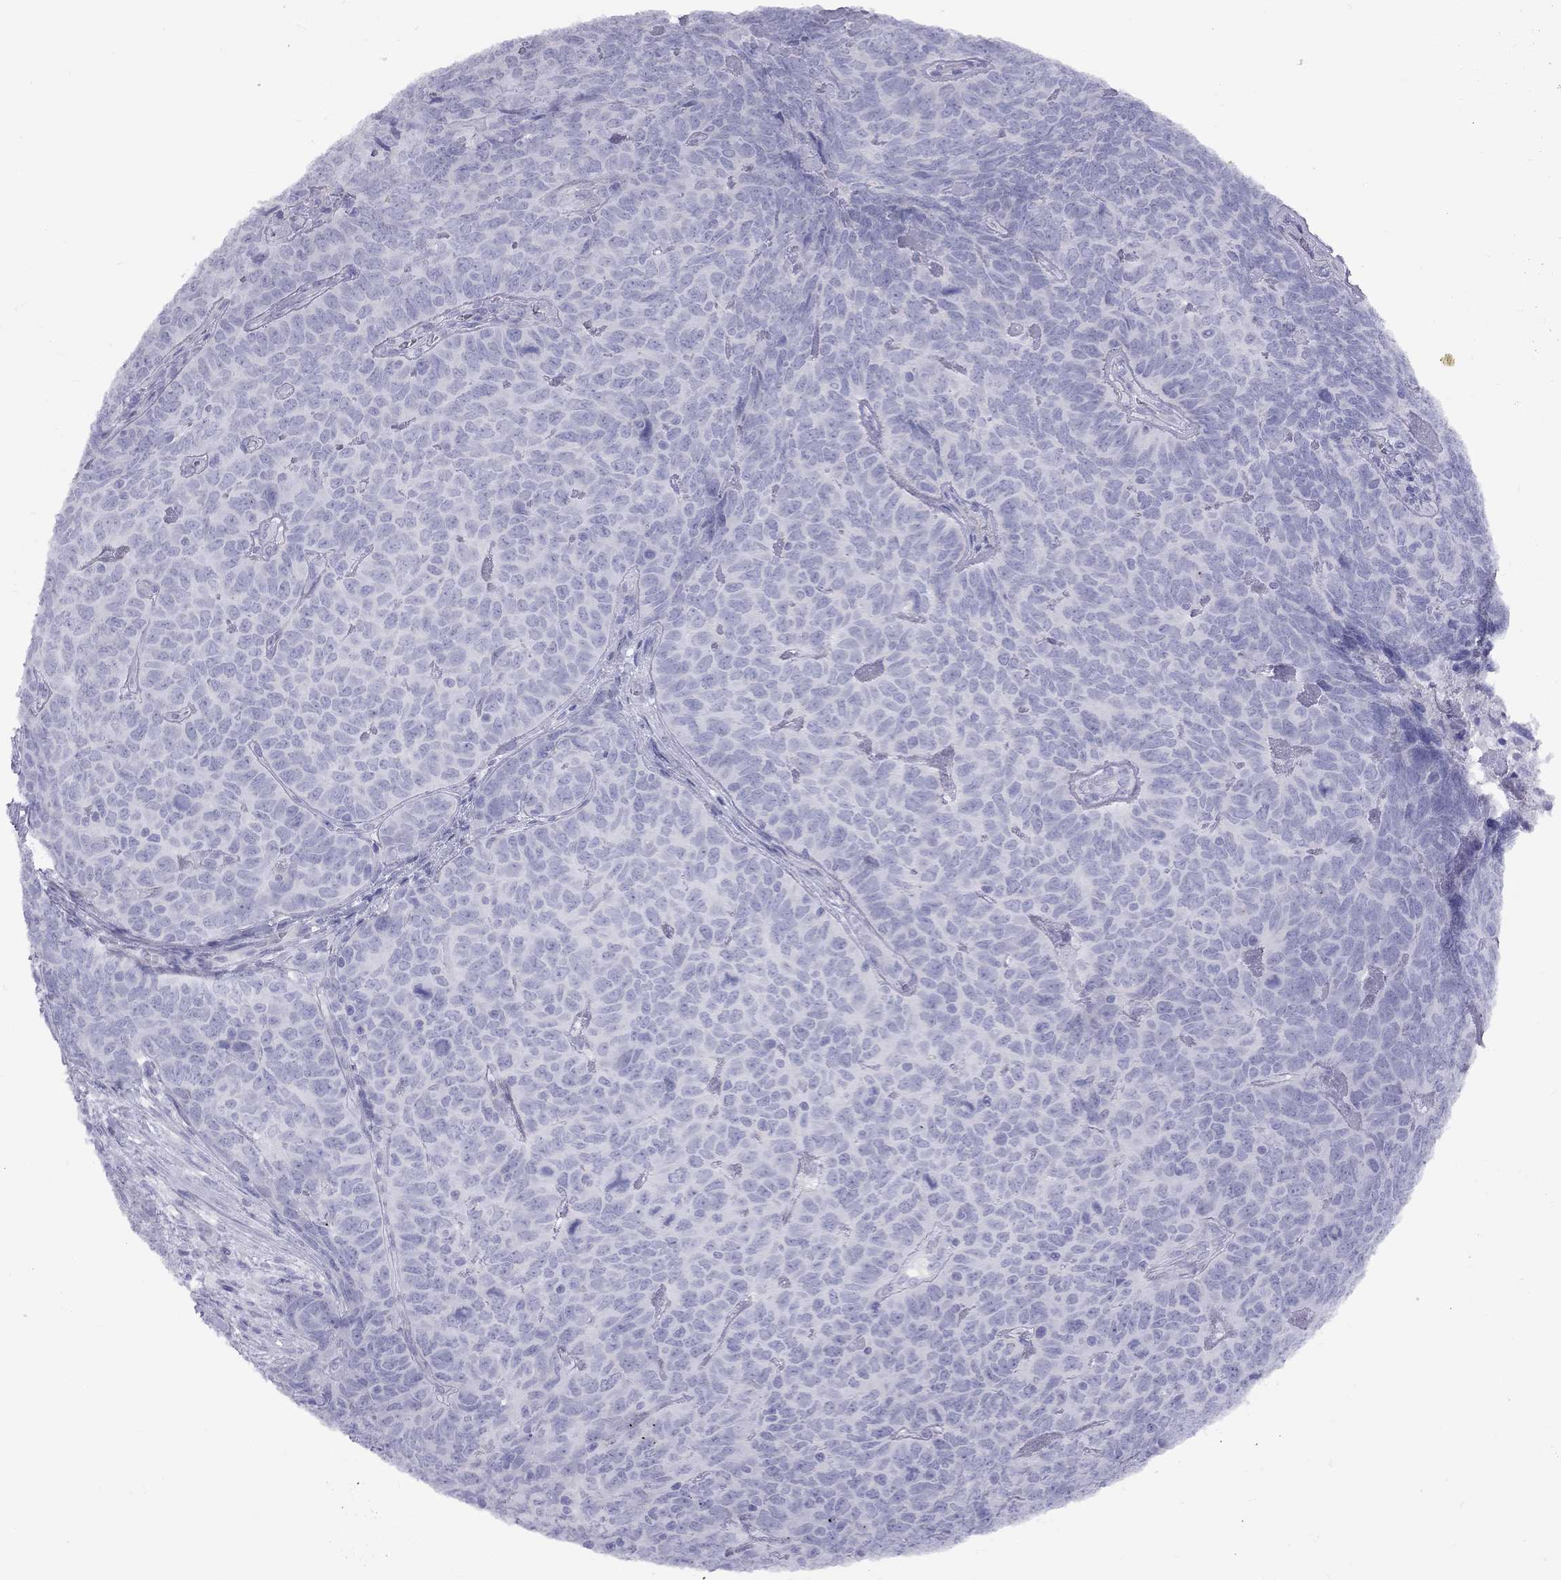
{"staining": {"intensity": "negative", "quantity": "none", "location": "none"}, "tissue": "skin cancer", "cell_type": "Tumor cells", "image_type": "cancer", "snomed": [{"axis": "morphology", "description": "Squamous cell carcinoma, NOS"}, {"axis": "topography", "description": "Skin"}, {"axis": "topography", "description": "Anal"}], "caption": "IHC photomicrograph of human squamous cell carcinoma (skin) stained for a protein (brown), which reveals no staining in tumor cells. (DAB IHC visualized using brightfield microscopy, high magnification).", "gene": "FSCN3", "patient": {"sex": "female", "age": 51}}